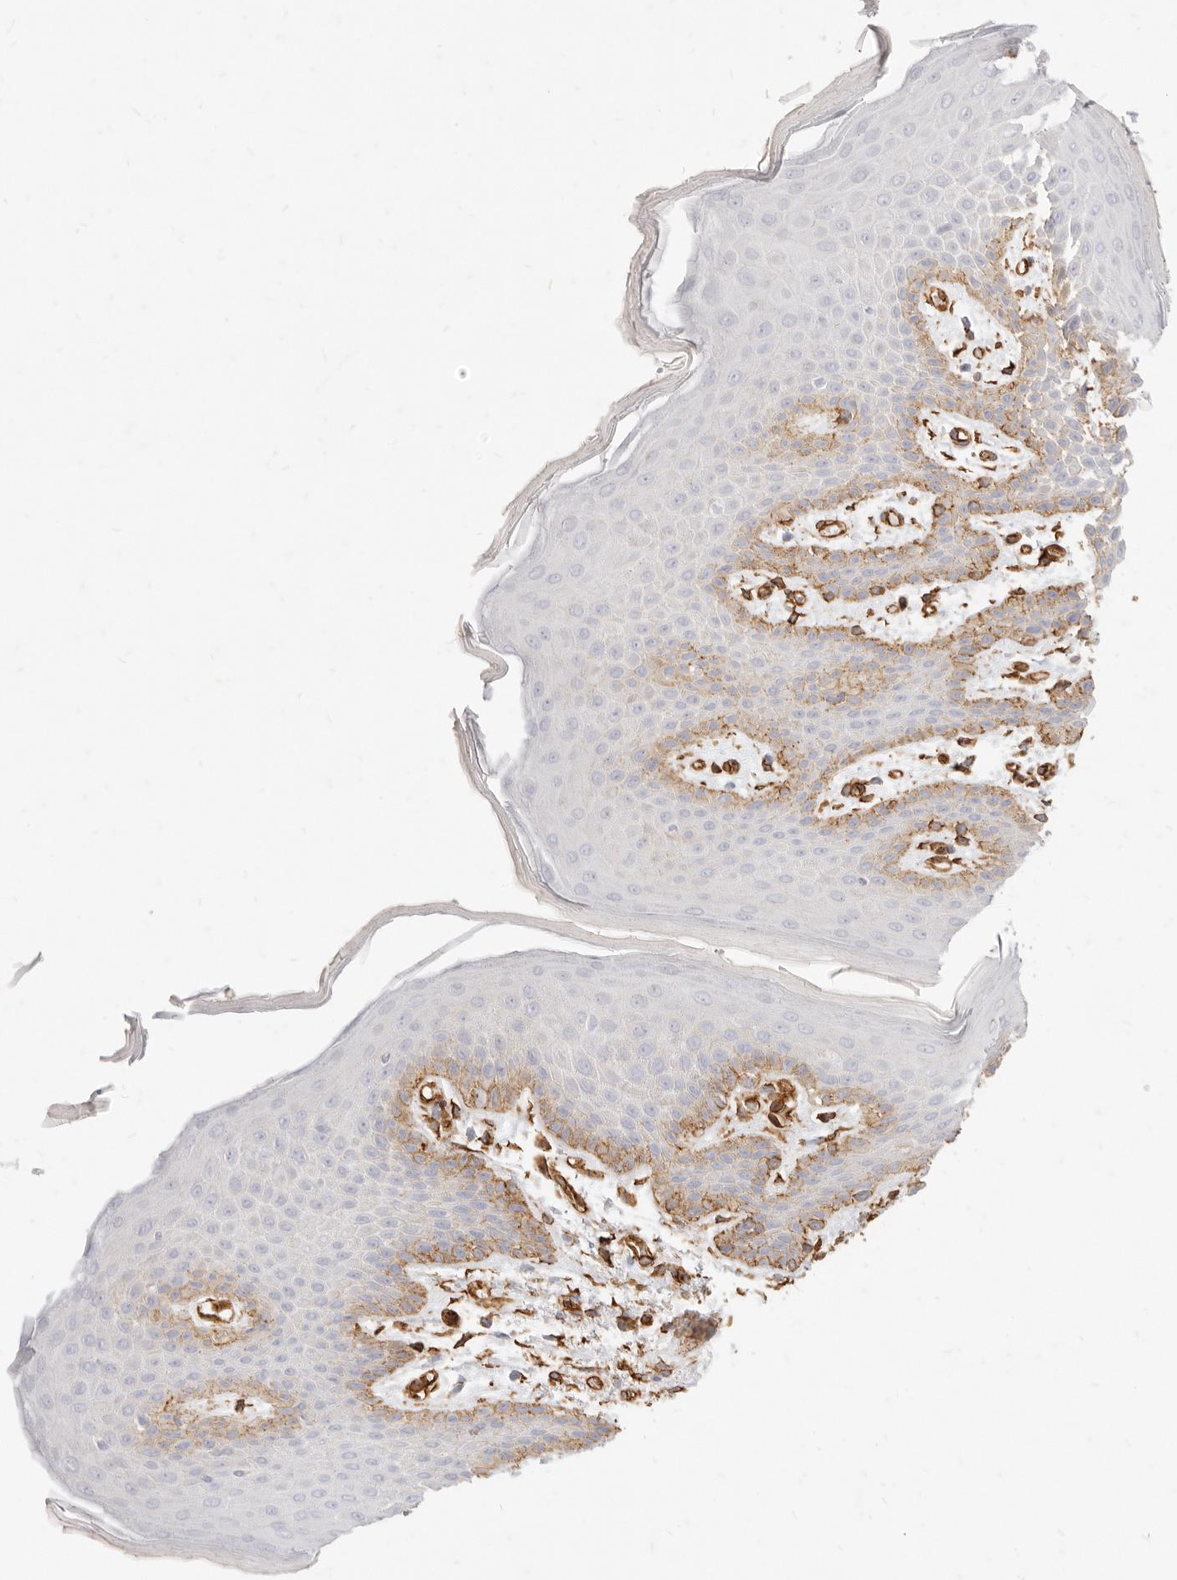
{"staining": {"intensity": "moderate", "quantity": "<25%", "location": "cytoplasmic/membranous"}, "tissue": "skin", "cell_type": "Epidermal cells", "image_type": "normal", "snomed": [{"axis": "morphology", "description": "Normal tissue, NOS"}, {"axis": "topography", "description": "Anal"}], "caption": "Moderate cytoplasmic/membranous expression is identified in about <25% of epidermal cells in normal skin. (Brightfield microscopy of DAB IHC at high magnification).", "gene": "NUS1", "patient": {"sex": "male", "age": 74}}